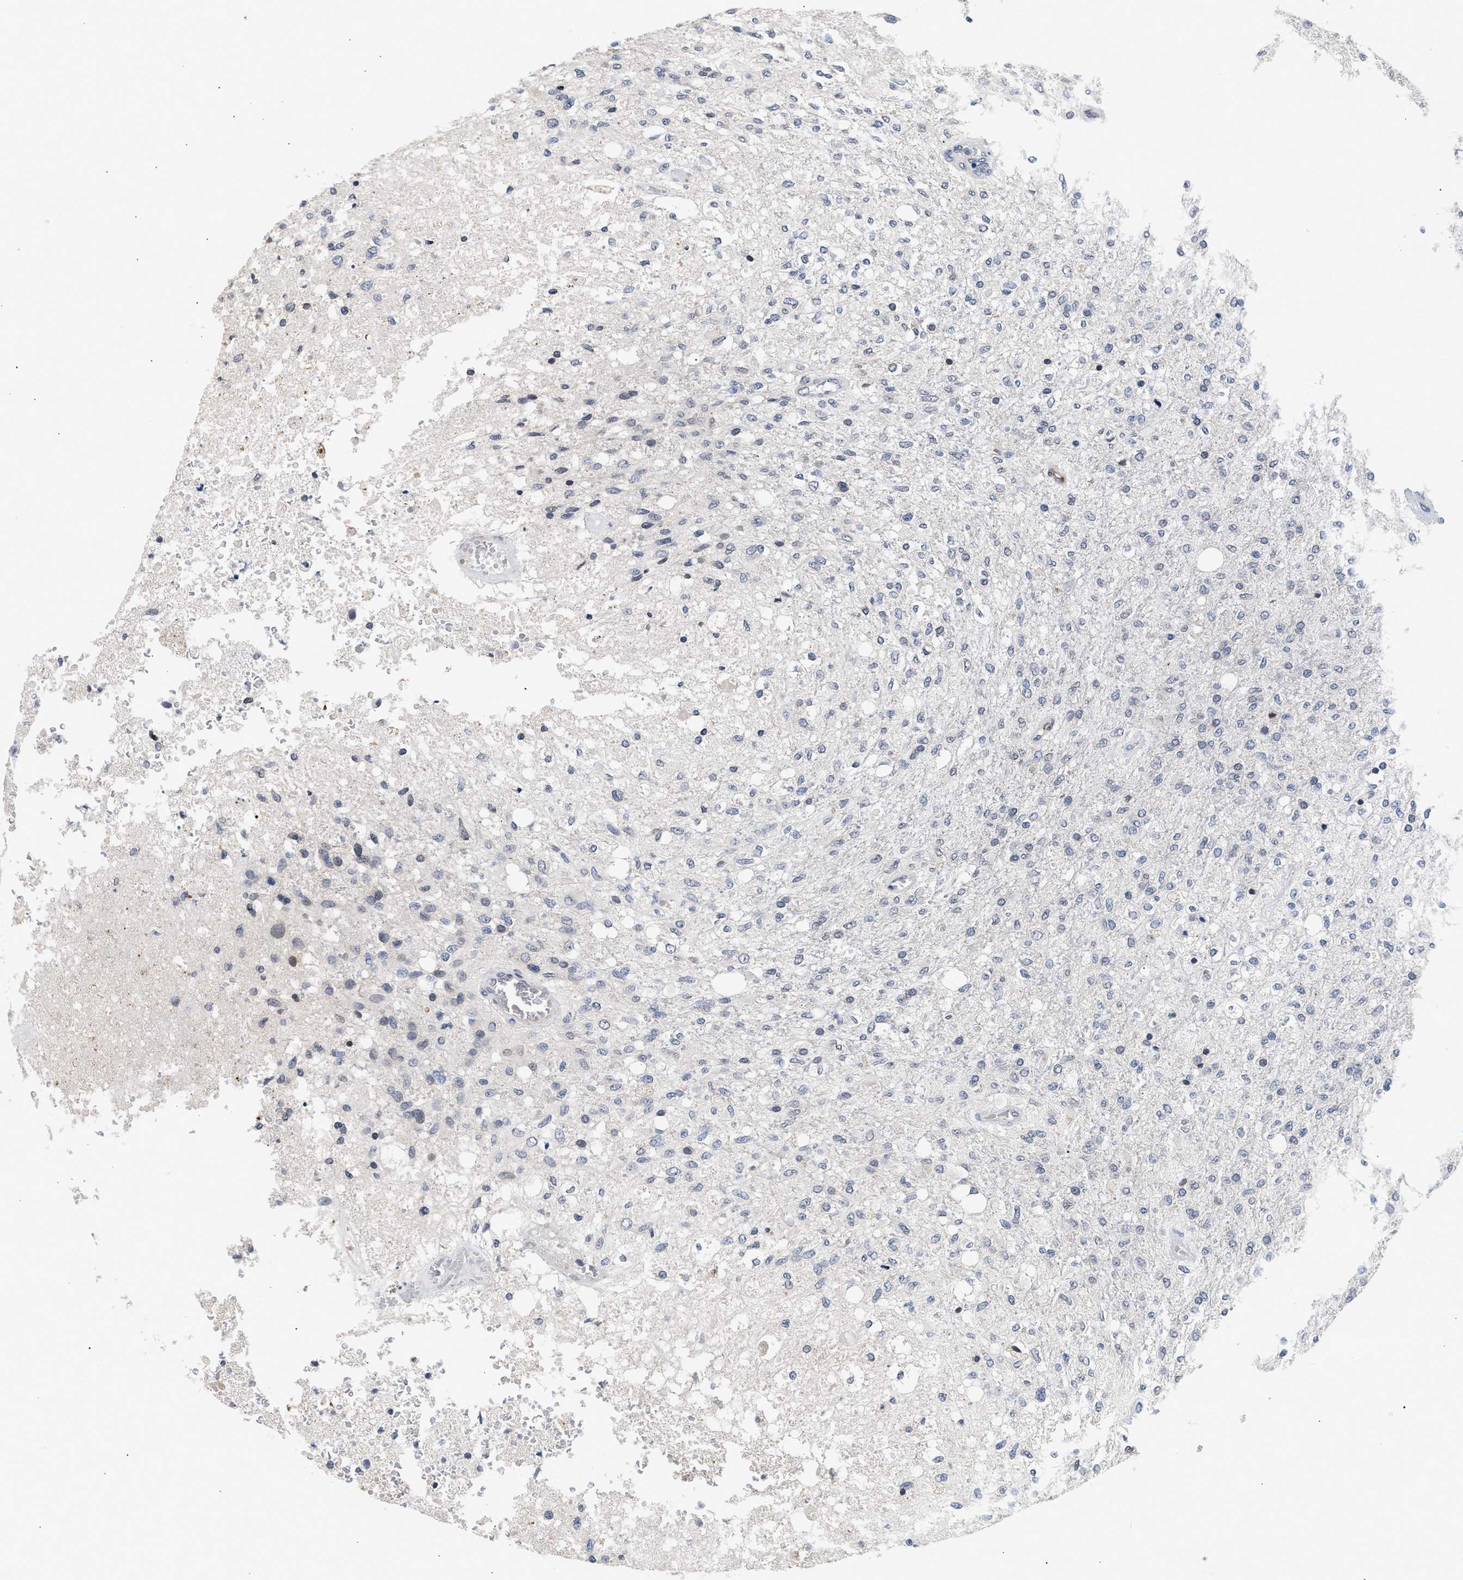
{"staining": {"intensity": "negative", "quantity": "none", "location": "none"}, "tissue": "glioma", "cell_type": "Tumor cells", "image_type": "cancer", "snomed": [{"axis": "morphology", "description": "Normal tissue, NOS"}, {"axis": "morphology", "description": "Glioma, malignant, High grade"}, {"axis": "topography", "description": "Cerebral cortex"}], "caption": "Image shows no protein expression in tumor cells of malignant glioma (high-grade) tissue.", "gene": "NUP62", "patient": {"sex": "male", "age": 77}}